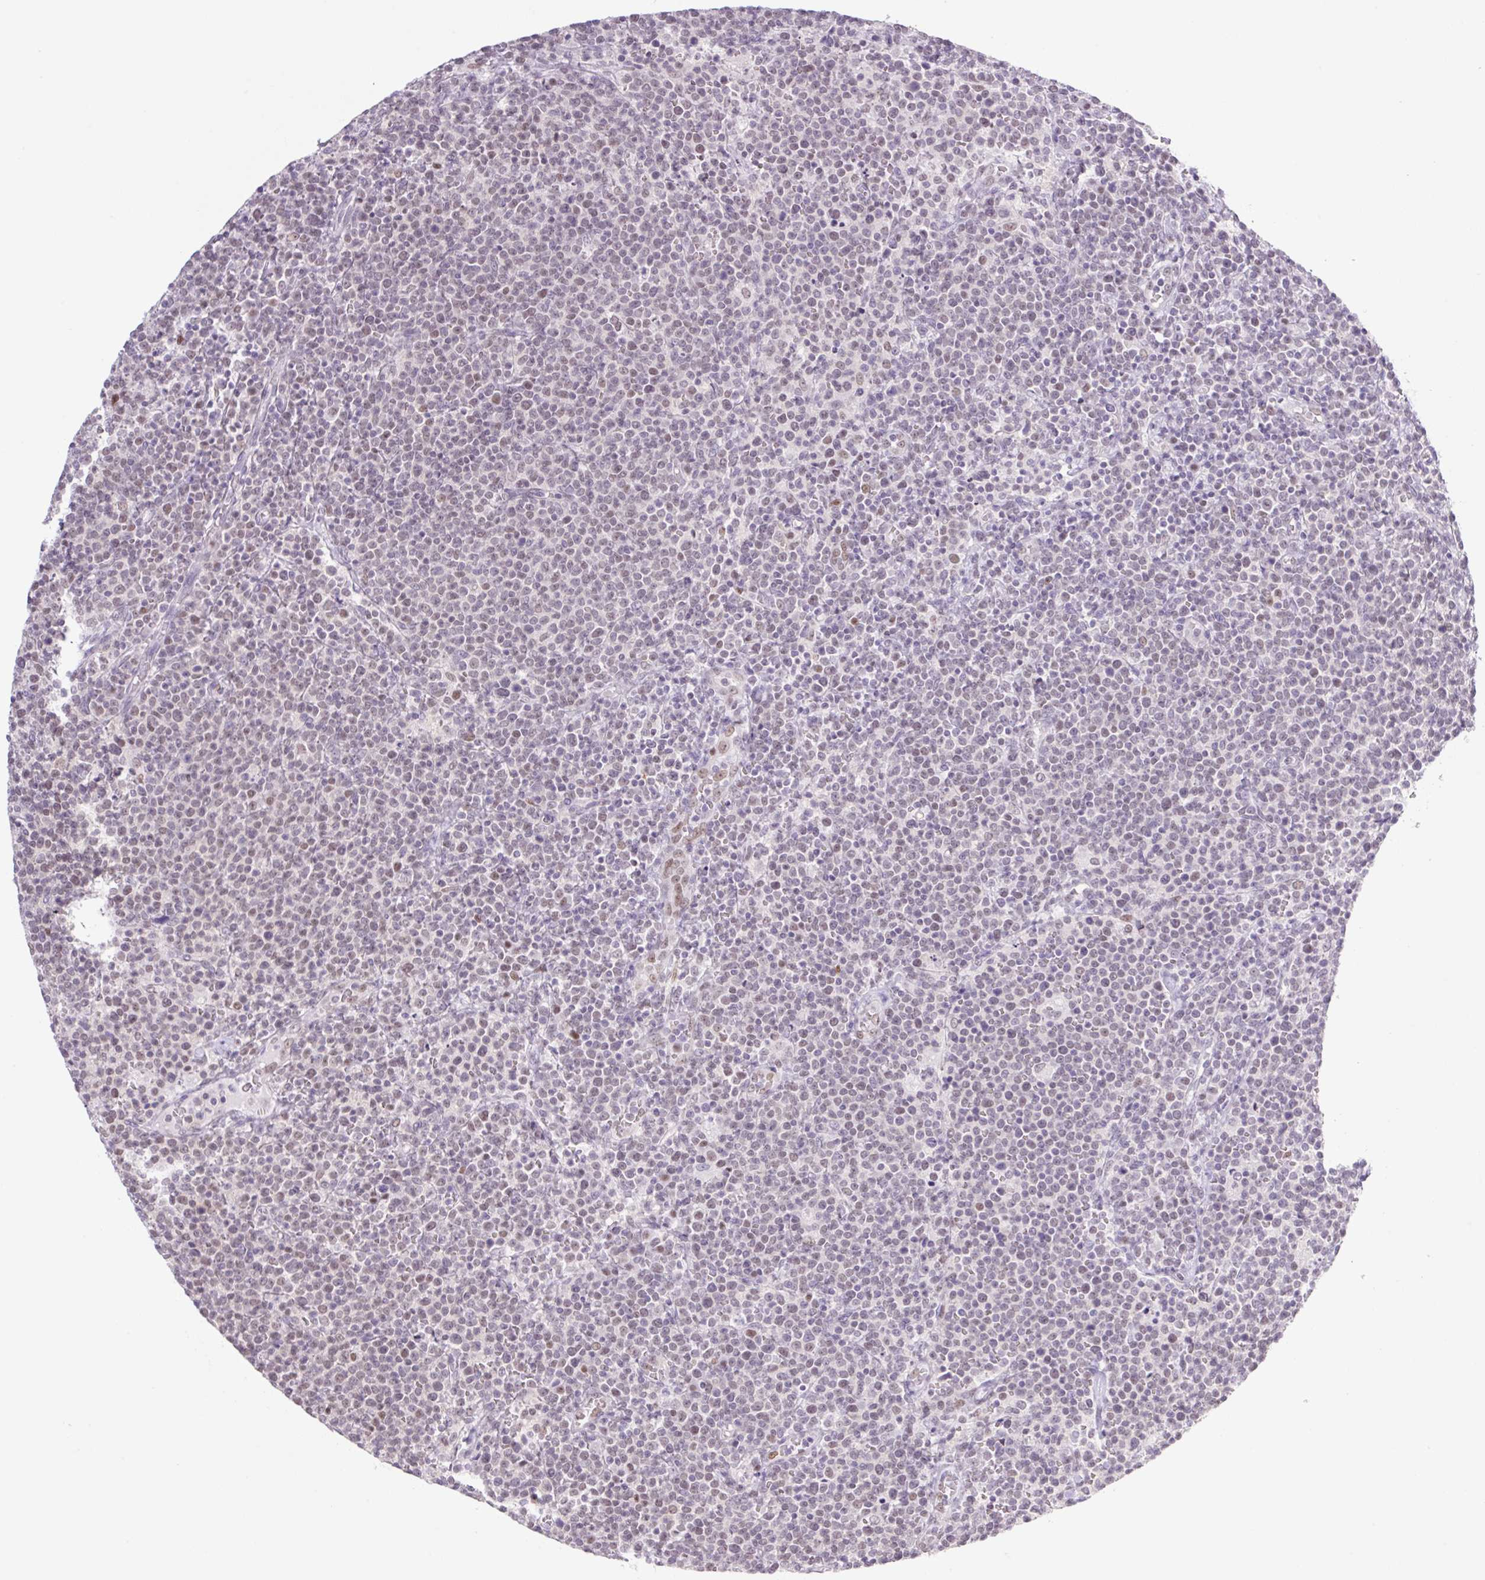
{"staining": {"intensity": "weak", "quantity": "<25%", "location": "nuclear"}, "tissue": "lymphoma", "cell_type": "Tumor cells", "image_type": "cancer", "snomed": [{"axis": "morphology", "description": "Malignant lymphoma, non-Hodgkin's type, High grade"}, {"axis": "topography", "description": "Lymph node"}], "caption": "The photomicrograph exhibits no staining of tumor cells in malignant lymphoma, non-Hodgkin's type (high-grade). (DAB (3,3'-diaminobenzidine) immunohistochemistry (IHC) visualized using brightfield microscopy, high magnification).", "gene": "TLE3", "patient": {"sex": "male", "age": 61}}